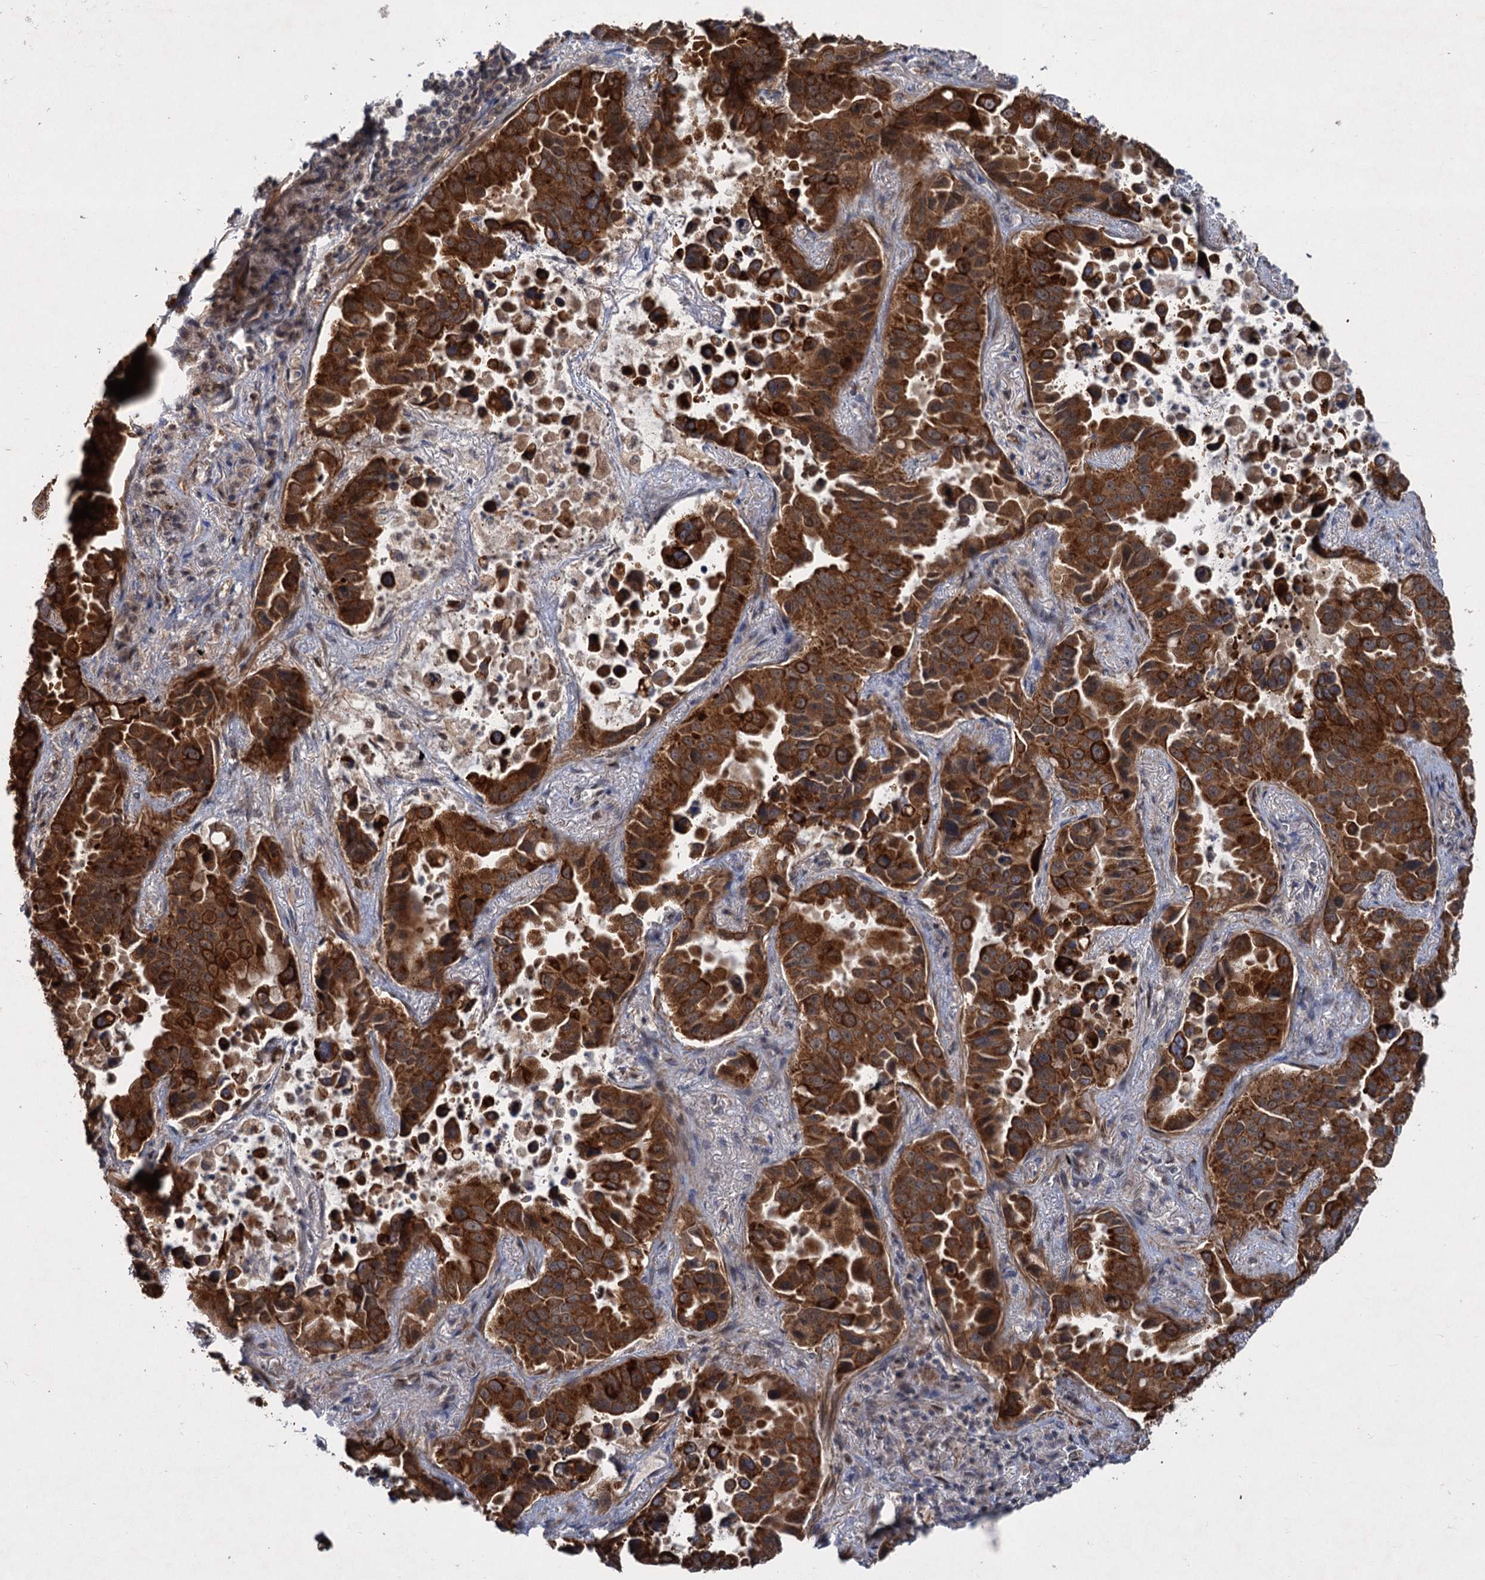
{"staining": {"intensity": "strong", "quantity": ">75%", "location": "cytoplasmic/membranous"}, "tissue": "lung cancer", "cell_type": "Tumor cells", "image_type": "cancer", "snomed": [{"axis": "morphology", "description": "Adenocarcinoma, NOS"}, {"axis": "topography", "description": "Lung"}], "caption": "Protein expression analysis of lung cancer exhibits strong cytoplasmic/membranous expression in approximately >75% of tumor cells.", "gene": "TTC31", "patient": {"sex": "male", "age": 64}}